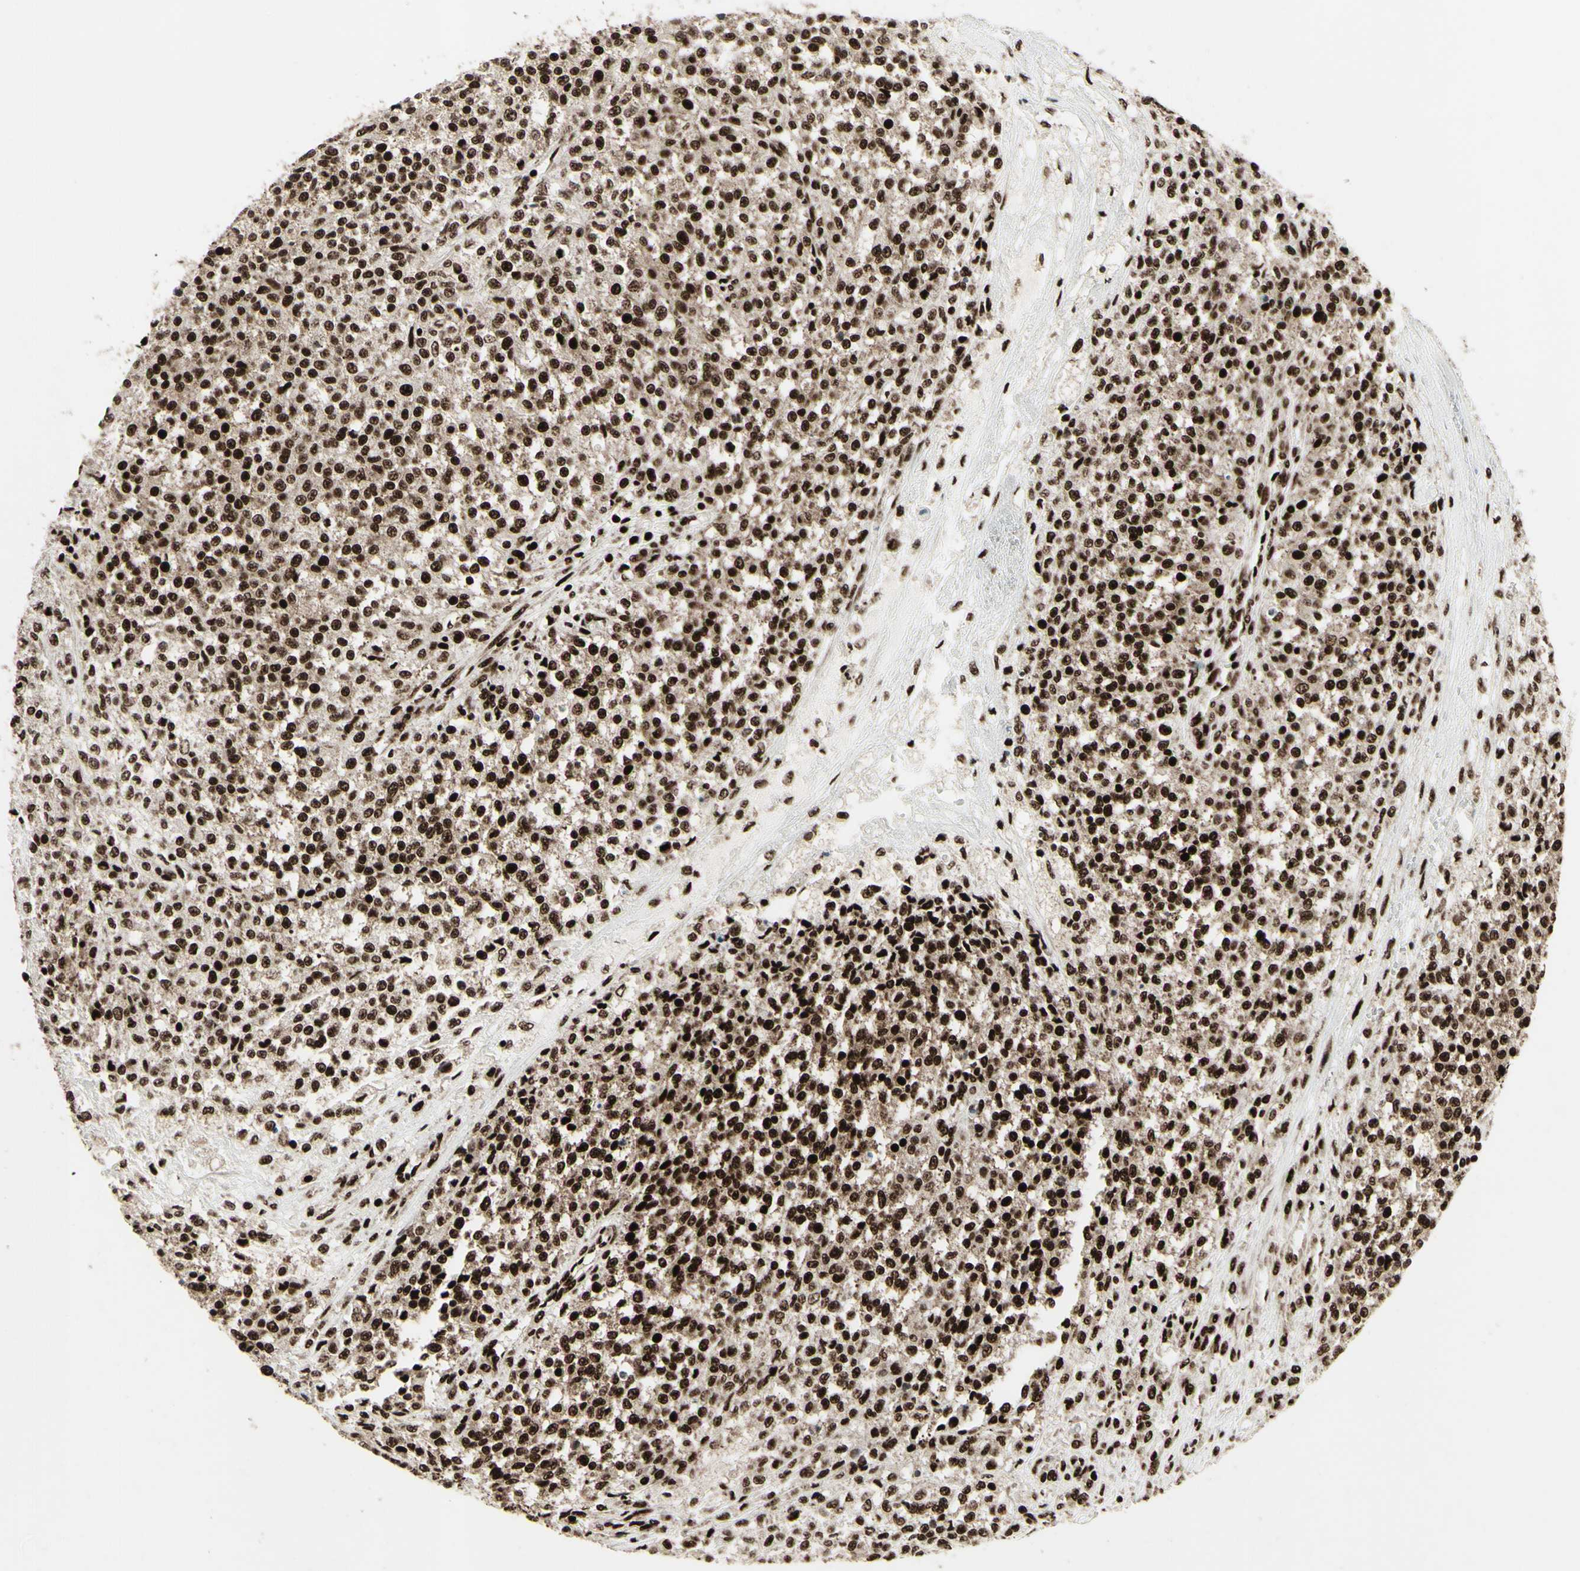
{"staining": {"intensity": "strong", "quantity": ">75%", "location": "cytoplasmic/membranous,nuclear"}, "tissue": "testis cancer", "cell_type": "Tumor cells", "image_type": "cancer", "snomed": [{"axis": "morphology", "description": "Seminoma, NOS"}, {"axis": "topography", "description": "Testis"}], "caption": "There is high levels of strong cytoplasmic/membranous and nuclear expression in tumor cells of testis cancer (seminoma), as demonstrated by immunohistochemical staining (brown color).", "gene": "U2AF2", "patient": {"sex": "male", "age": 59}}